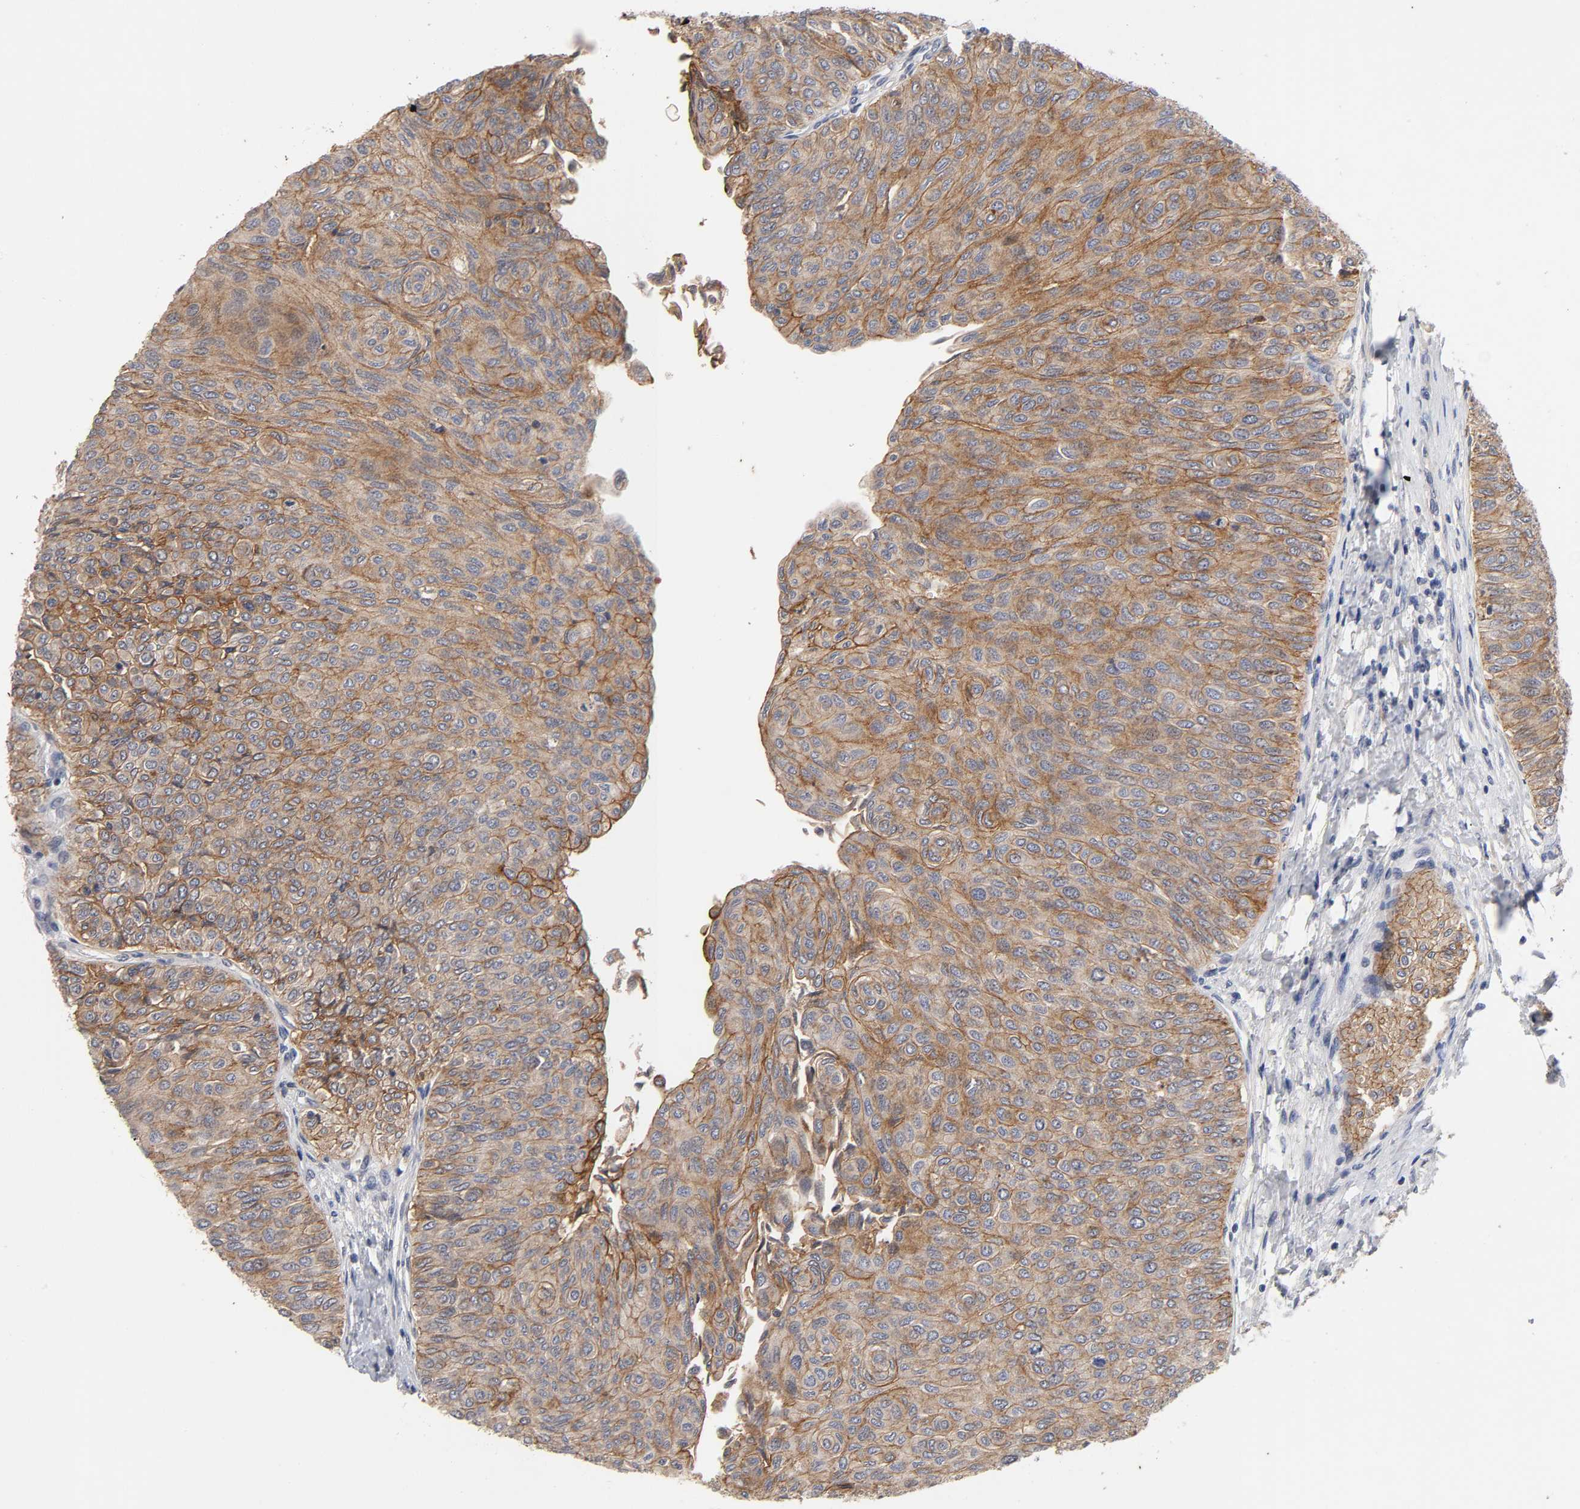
{"staining": {"intensity": "moderate", "quantity": ">75%", "location": "cytoplasmic/membranous"}, "tissue": "urothelial cancer", "cell_type": "Tumor cells", "image_type": "cancer", "snomed": [{"axis": "morphology", "description": "Urothelial carcinoma, Low grade"}, {"axis": "topography", "description": "Urinary bladder"}], "caption": "A brown stain labels moderate cytoplasmic/membranous positivity of a protein in urothelial carcinoma (low-grade) tumor cells.", "gene": "CXADR", "patient": {"sex": "male", "age": 78}}